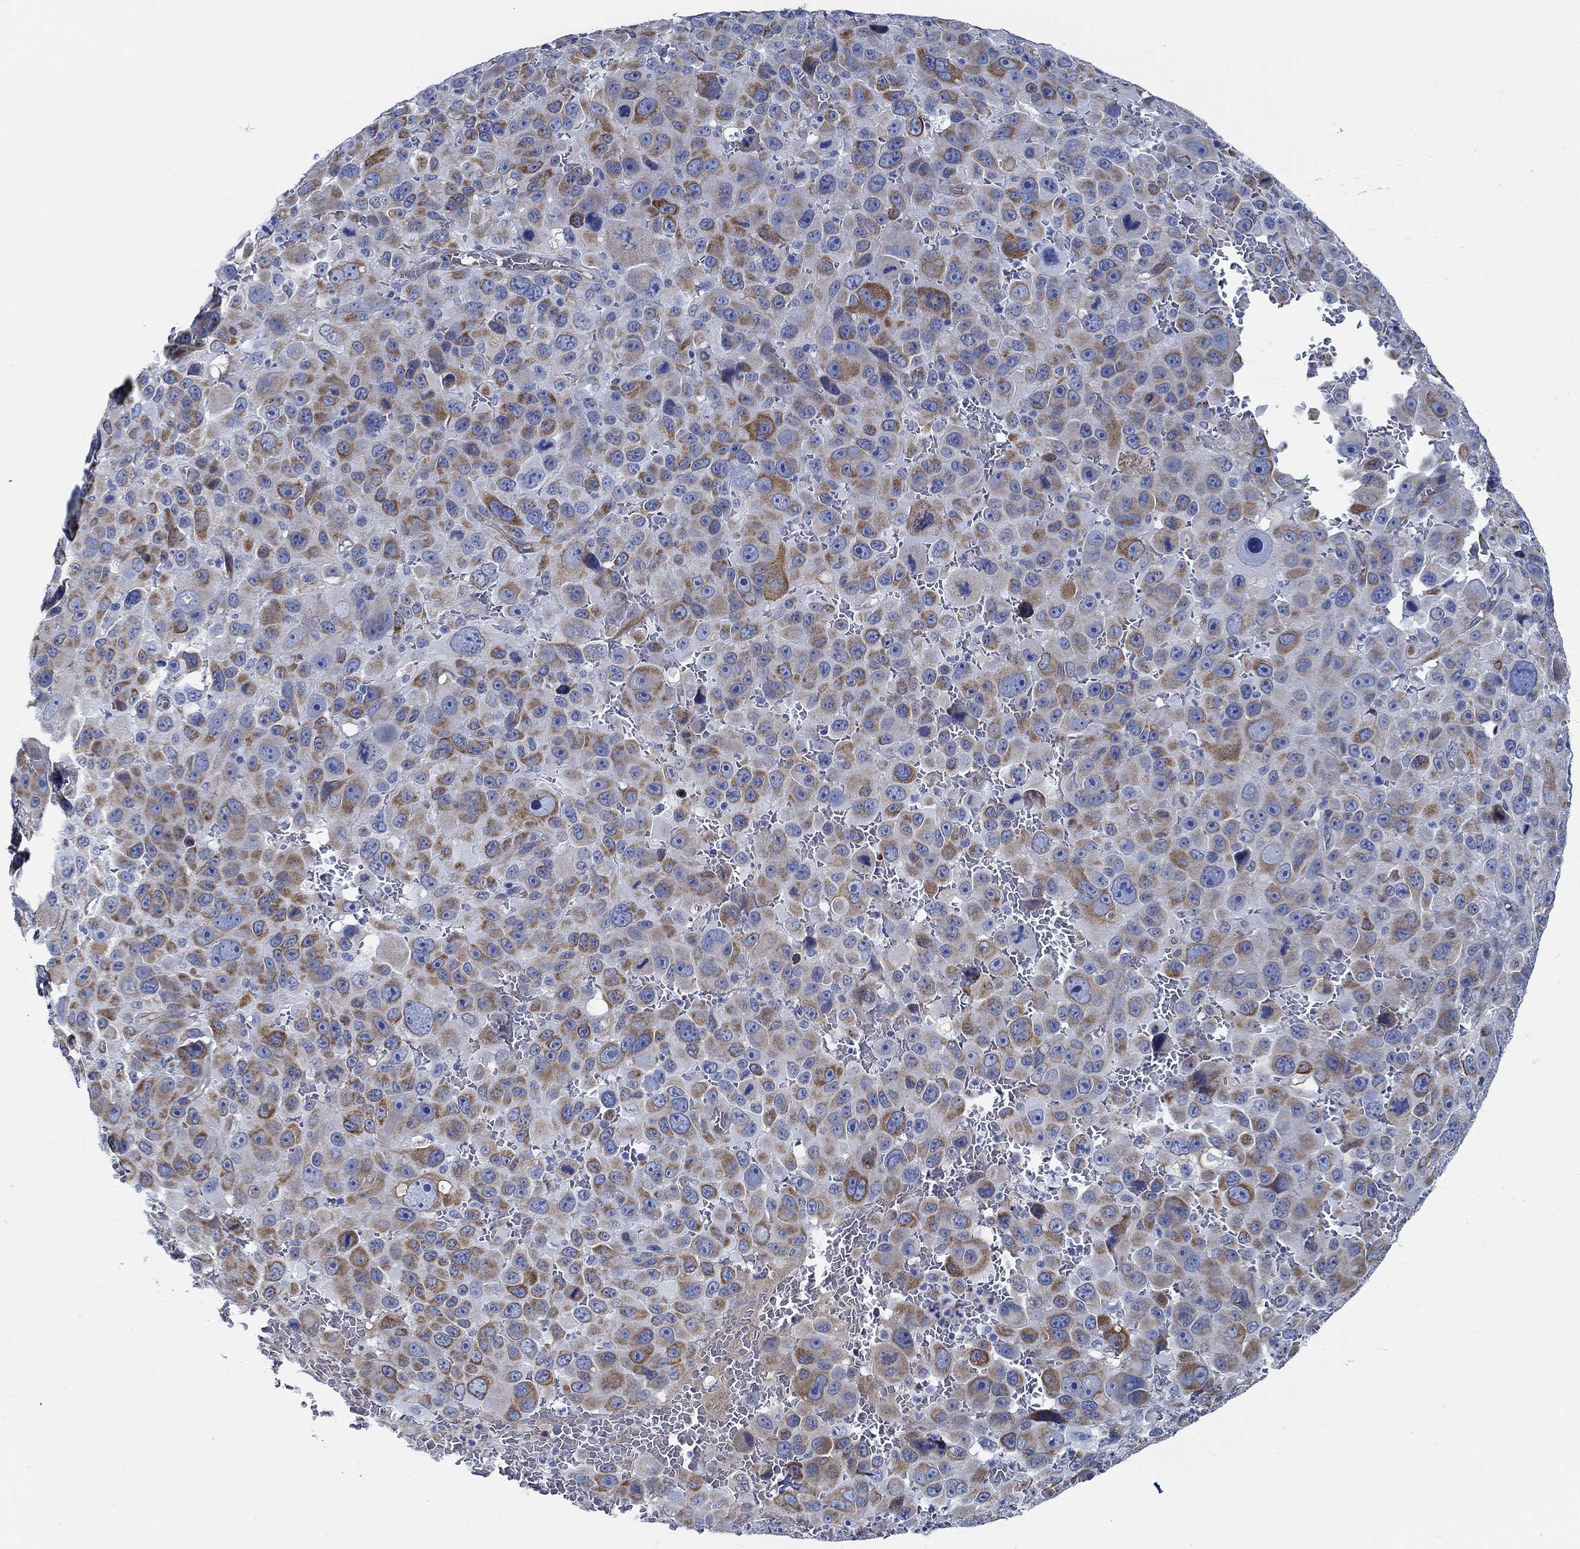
{"staining": {"intensity": "strong", "quantity": "<25%", "location": "cytoplasmic/membranous"}, "tissue": "melanoma", "cell_type": "Tumor cells", "image_type": "cancer", "snomed": [{"axis": "morphology", "description": "Malignant melanoma, NOS"}, {"axis": "topography", "description": "Skin"}], "caption": "Melanoma stained with a brown dye displays strong cytoplasmic/membranous positive positivity in about <25% of tumor cells.", "gene": "HECW2", "patient": {"sex": "female", "age": 91}}